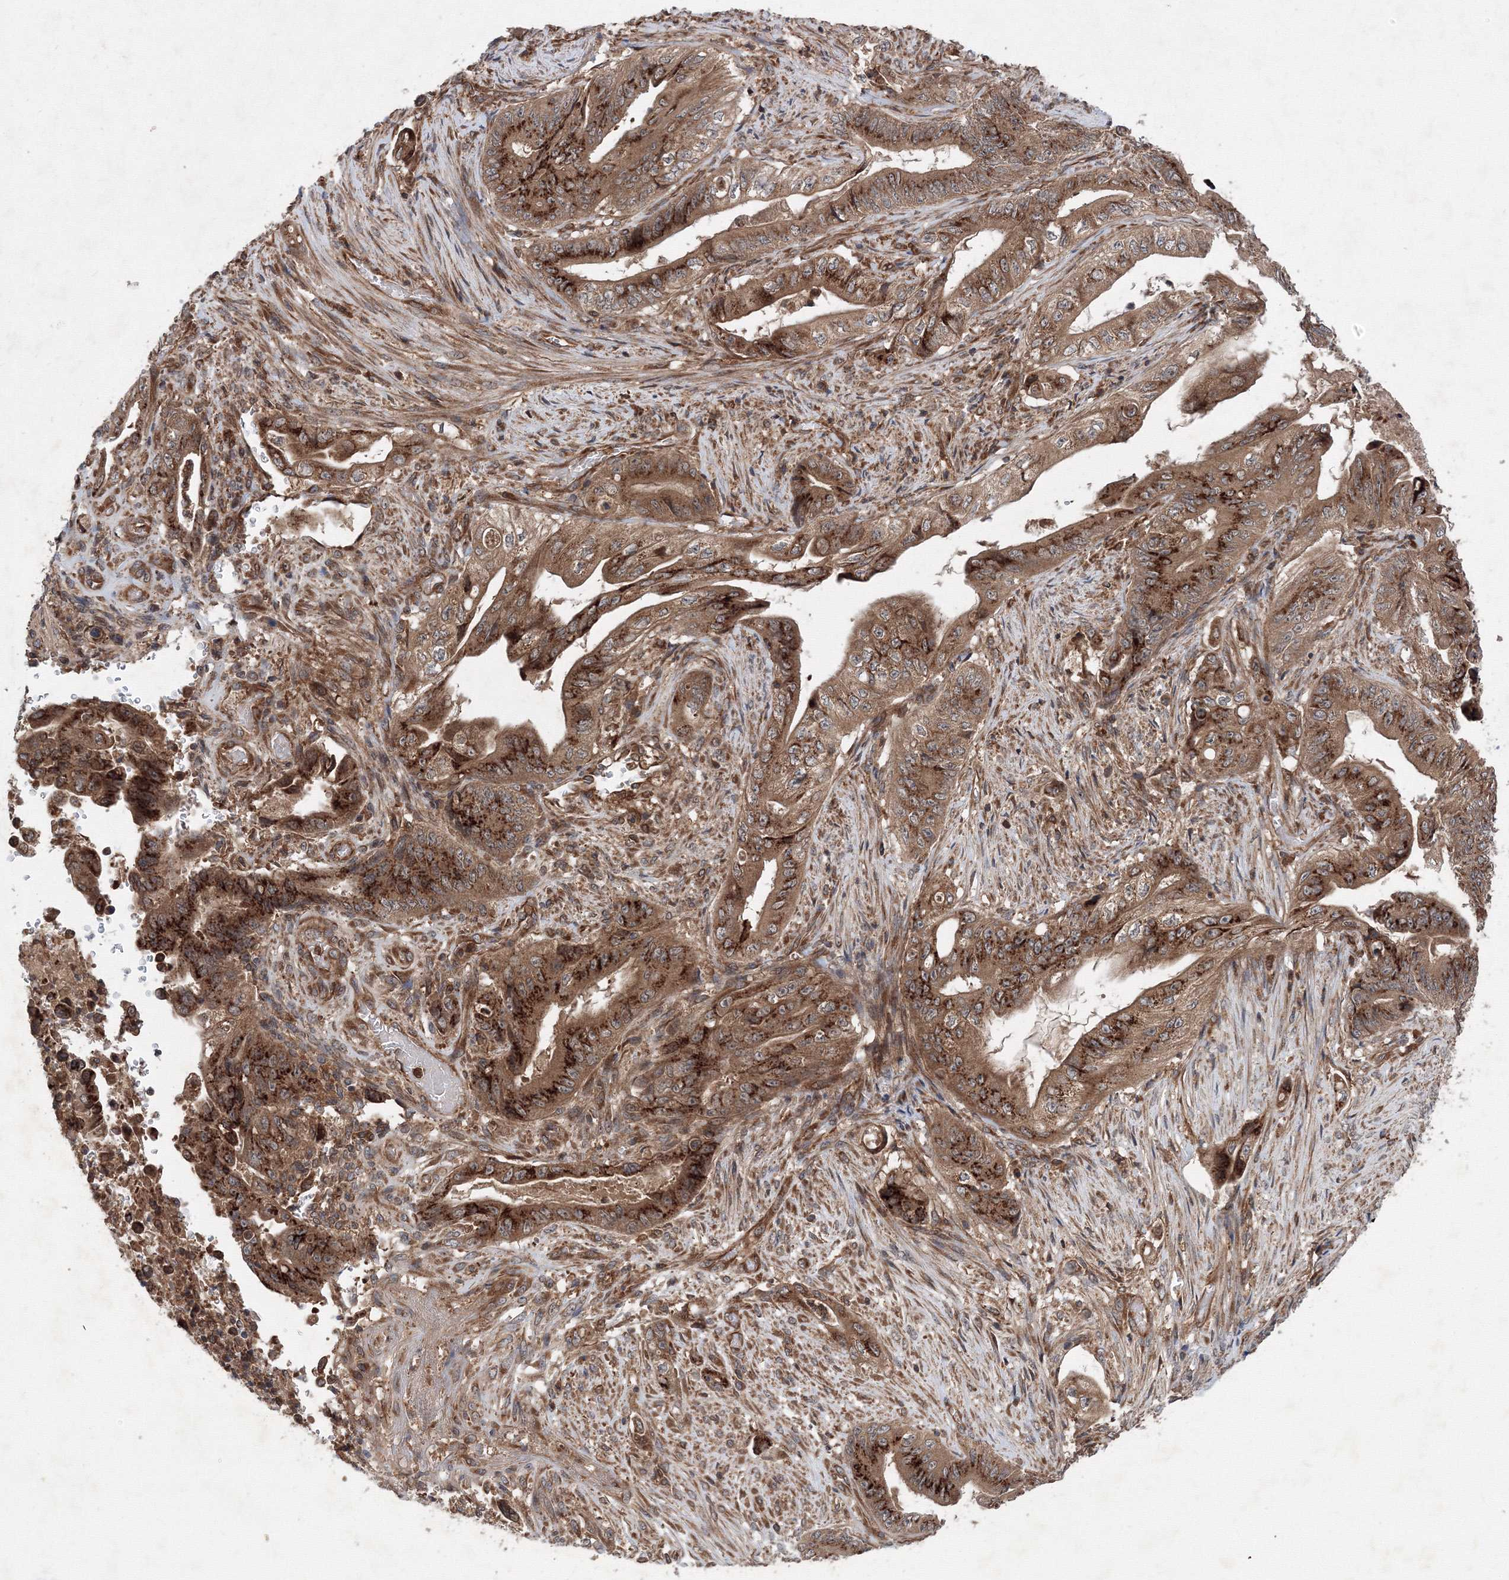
{"staining": {"intensity": "strong", "quantity": ">75%", "location": "cytoplasmic/membranous"}, "tissue": "stomach cancer", "cell_type": "Tumor cells", "image_type": "cancer", "snomed": [{"axis": "morphology", "description": "Adenocarcinoma, NOS"}, {"axis": "topography", "description": "Stomach"}], "caption": "A high amount of strong cytoplasmic/membranous staining is appreciated in approximately >75% of tumor cells in adenocarcinoma (stomach) tissue.", "gene": "ATG3", "patient": {"sex": "female", "age": 73}}